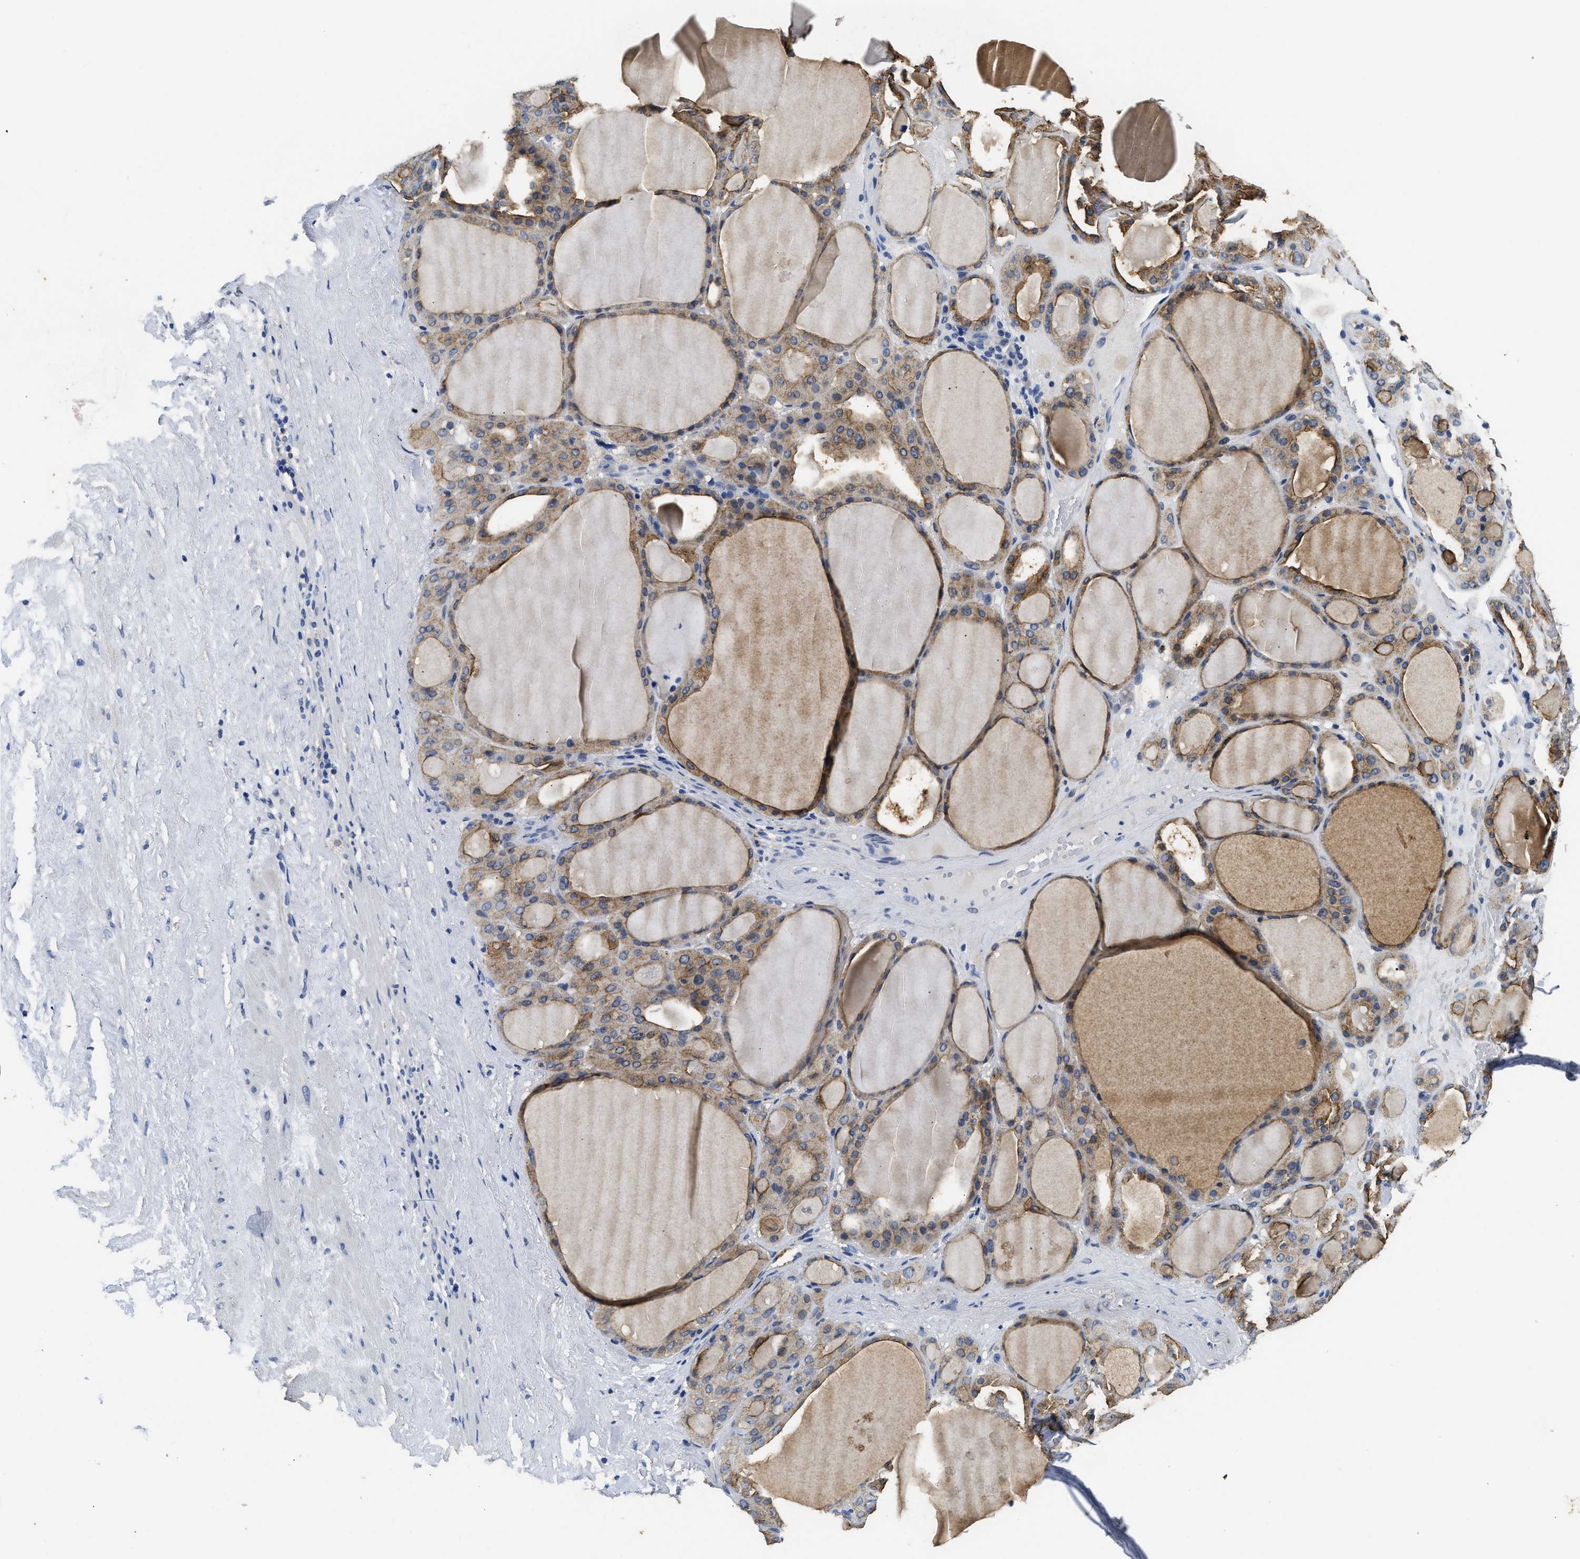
{"staining": {"intensity": "moderate", "quantity": ">75%", "location": "cytoplasmic/membranous"}, "tissue": "thyroid gland", "cell_type": "Glandular cells", "image_type": "normal", "snomed": [{"axis": "morphology", "description": "Normal tissue, NOS"}, {"axis": "morphology", "description": "Carcinoma, NOS"}, {"axis": "topography", "description": "Thyroid gland"}], "caption": "Human thyroid gland stained with a brown dye demonstrates moderate cytoplasmic/membranous positive positivity in about >75% of glandular cells.", "gene": "CTNNA1", "patient": {"sex": "female", "age": 86}}